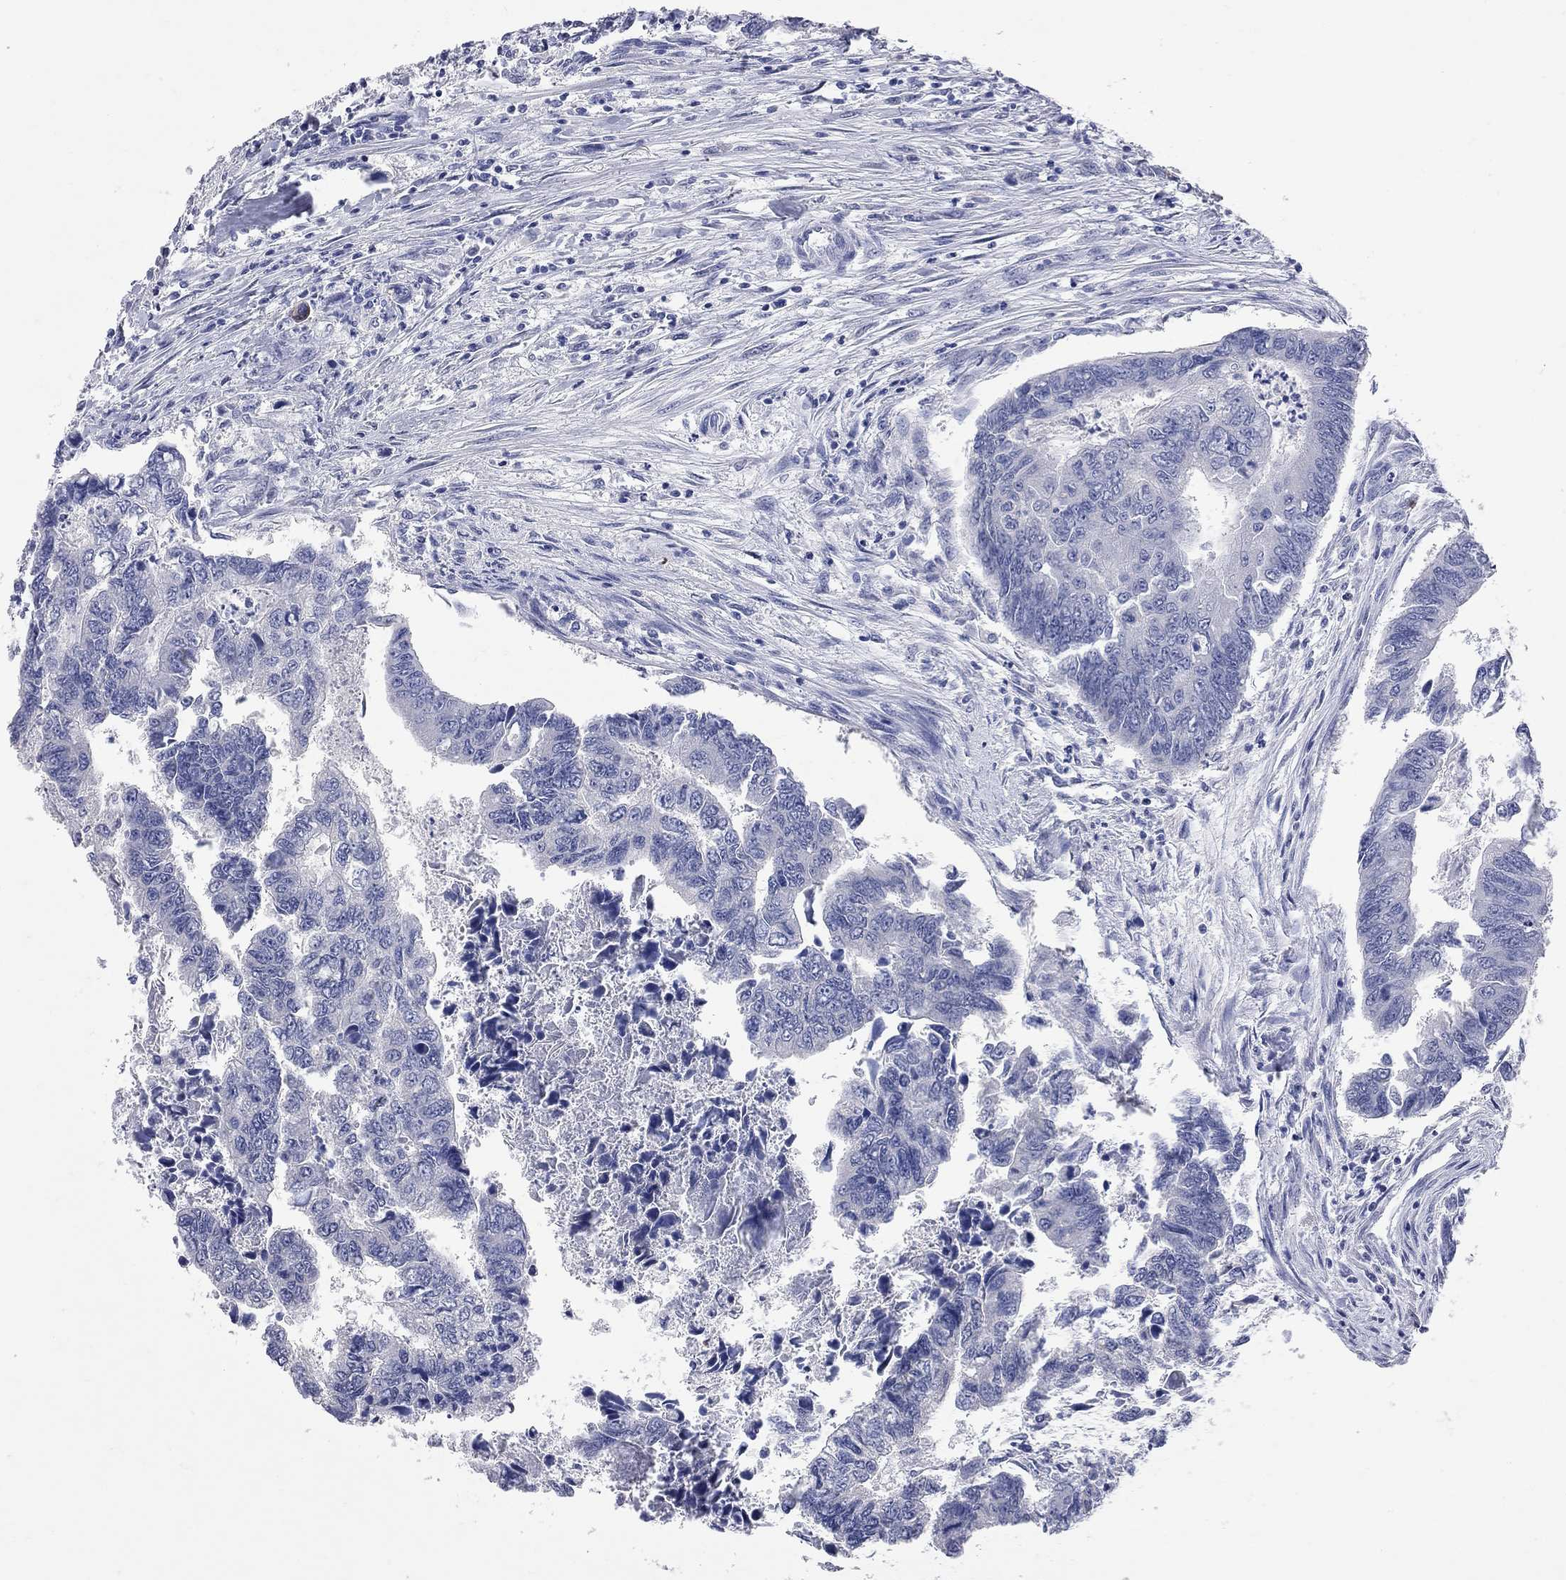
{"staining": {"intensity": "negative", "quantity": "none", "location": "none"}, "tissue": "colorectal cancer", "cell_type": "Tumor cells", "image_type": "cancer", "snomed": [{"axis": "morphology", "description": "Adenocarcinoma, NOS"}, {"axis": "topography", "description": "Colon"}], "caption": "Tumor cells are negative for brown protein staining in colorectal cancer.", "gene": "NOS2", "patient": {"sex": "female", "age": 65}}